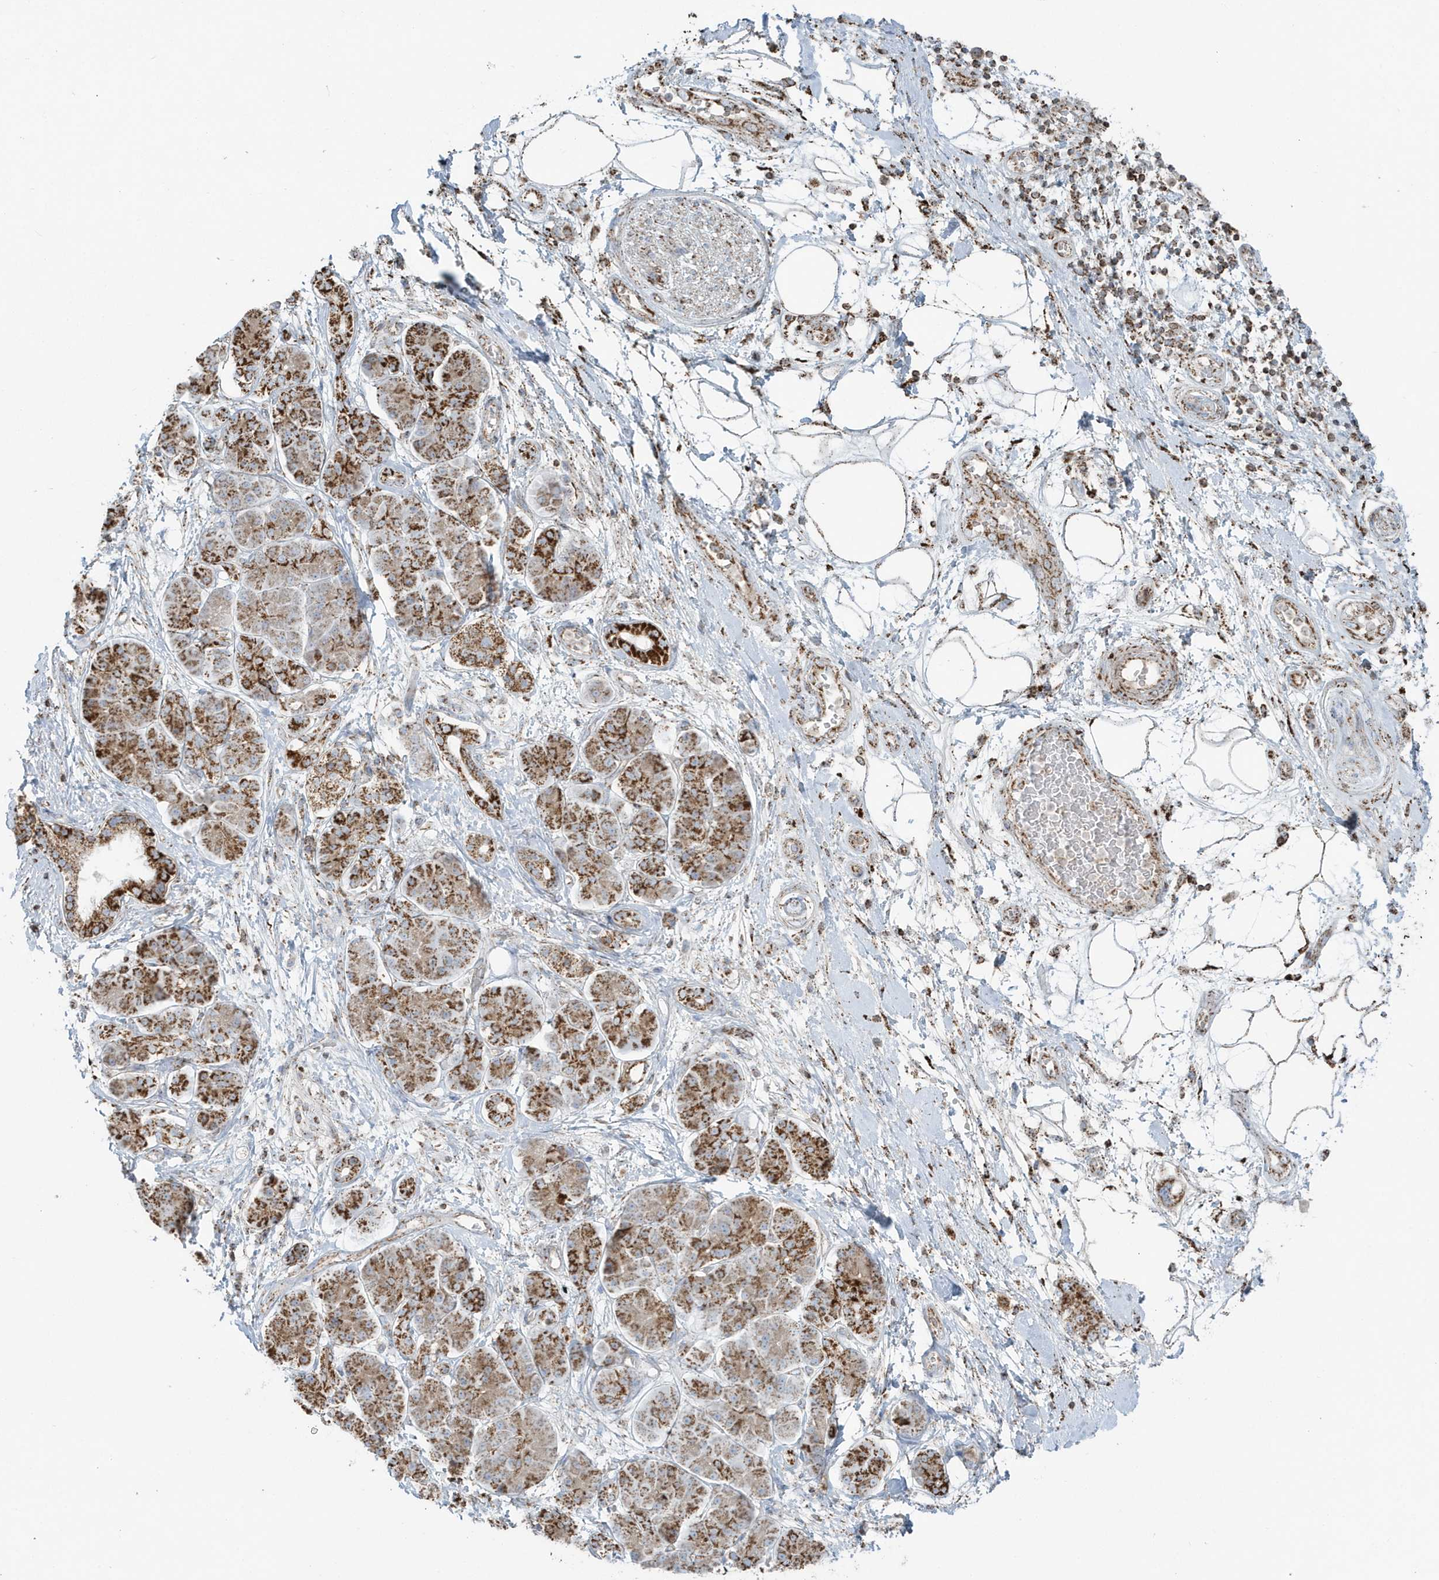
{"staining": {"intensity": "strong", "quantity": ">75%", "location": "cytoplasmic/membranous"}, "tissue": "pancreatic cancer", "cell_type": "Tumor cells", "image_type": "cancer", "snomed": [{"axis": "morphology", "description": "Adenocarcinoma, NOS"}, {"axis": "topography", "description": "Pancreas"}], "caption": "Immunohistochemical staining of adenocarcinoma (pancreatic) demonstrates high levels of strong cytoplasmic/membranous protein expression in approximately >75% of tumor cells.", "gene": "RAB11FIP3", "patient": {"sex": "female", "age": 73}}